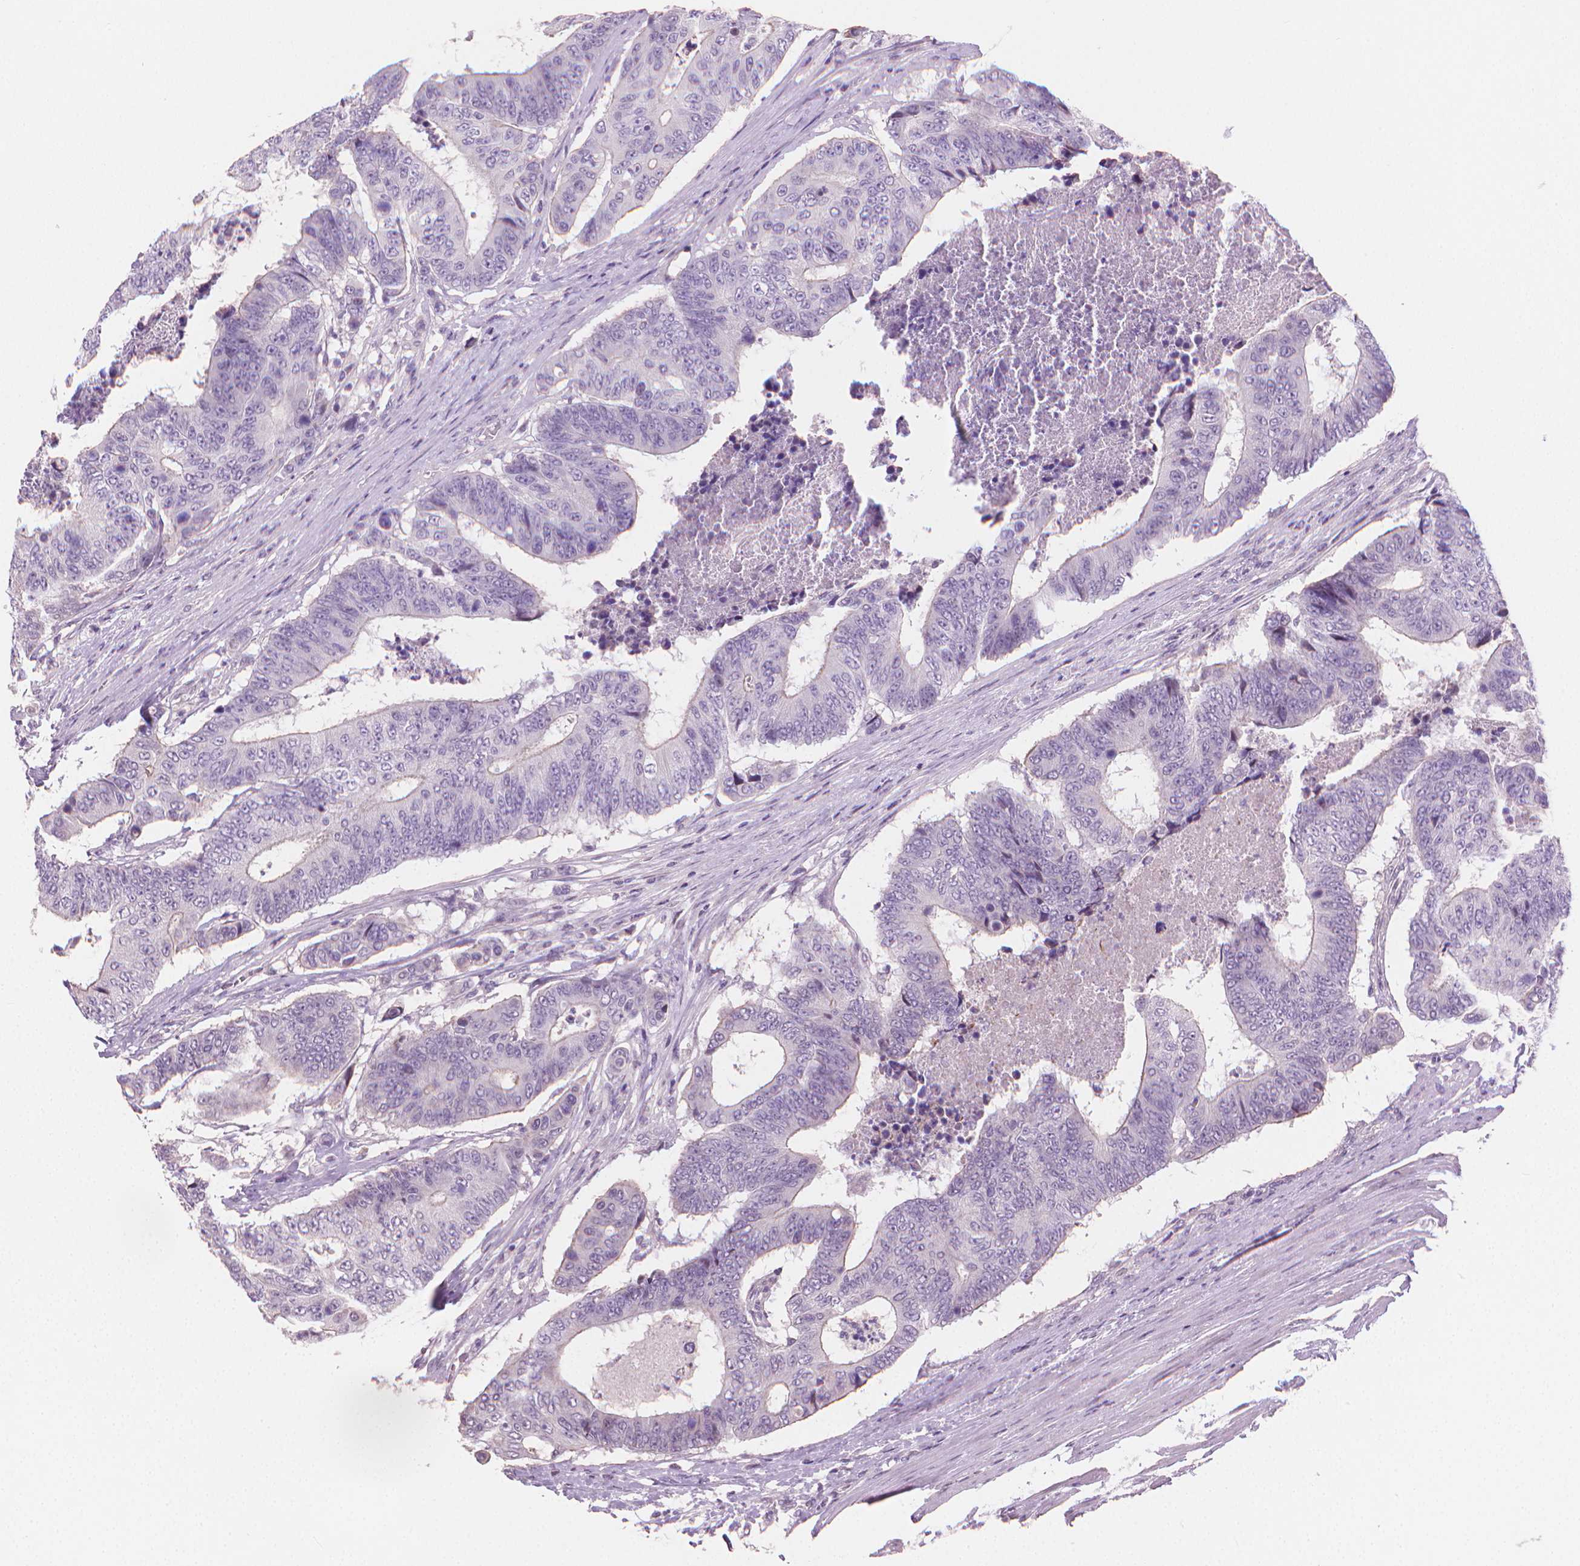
{"staining": {"intensity": "negative", "quantity": "none", "location": "none"}, "tissue": "colorectal cancer", "cell_type": "Tumor cells", "image_type": "cancer", "snomed": [{"axis": "morphology", "description": "Adenocarcinoma, NOS"}, {"axis": "topography", "description": "Colon"}], "caption": "Image shows no significant protein staining in tumor cells of colorectal adenocarcinoma. The staining was performed using DAB to visualize the protein expression in brown, while the nuclei were stained in blue with hematoxylin (Magnification: 20x).", "gene": "CLXN", "patient": {"sex": "female", "age": 48}}